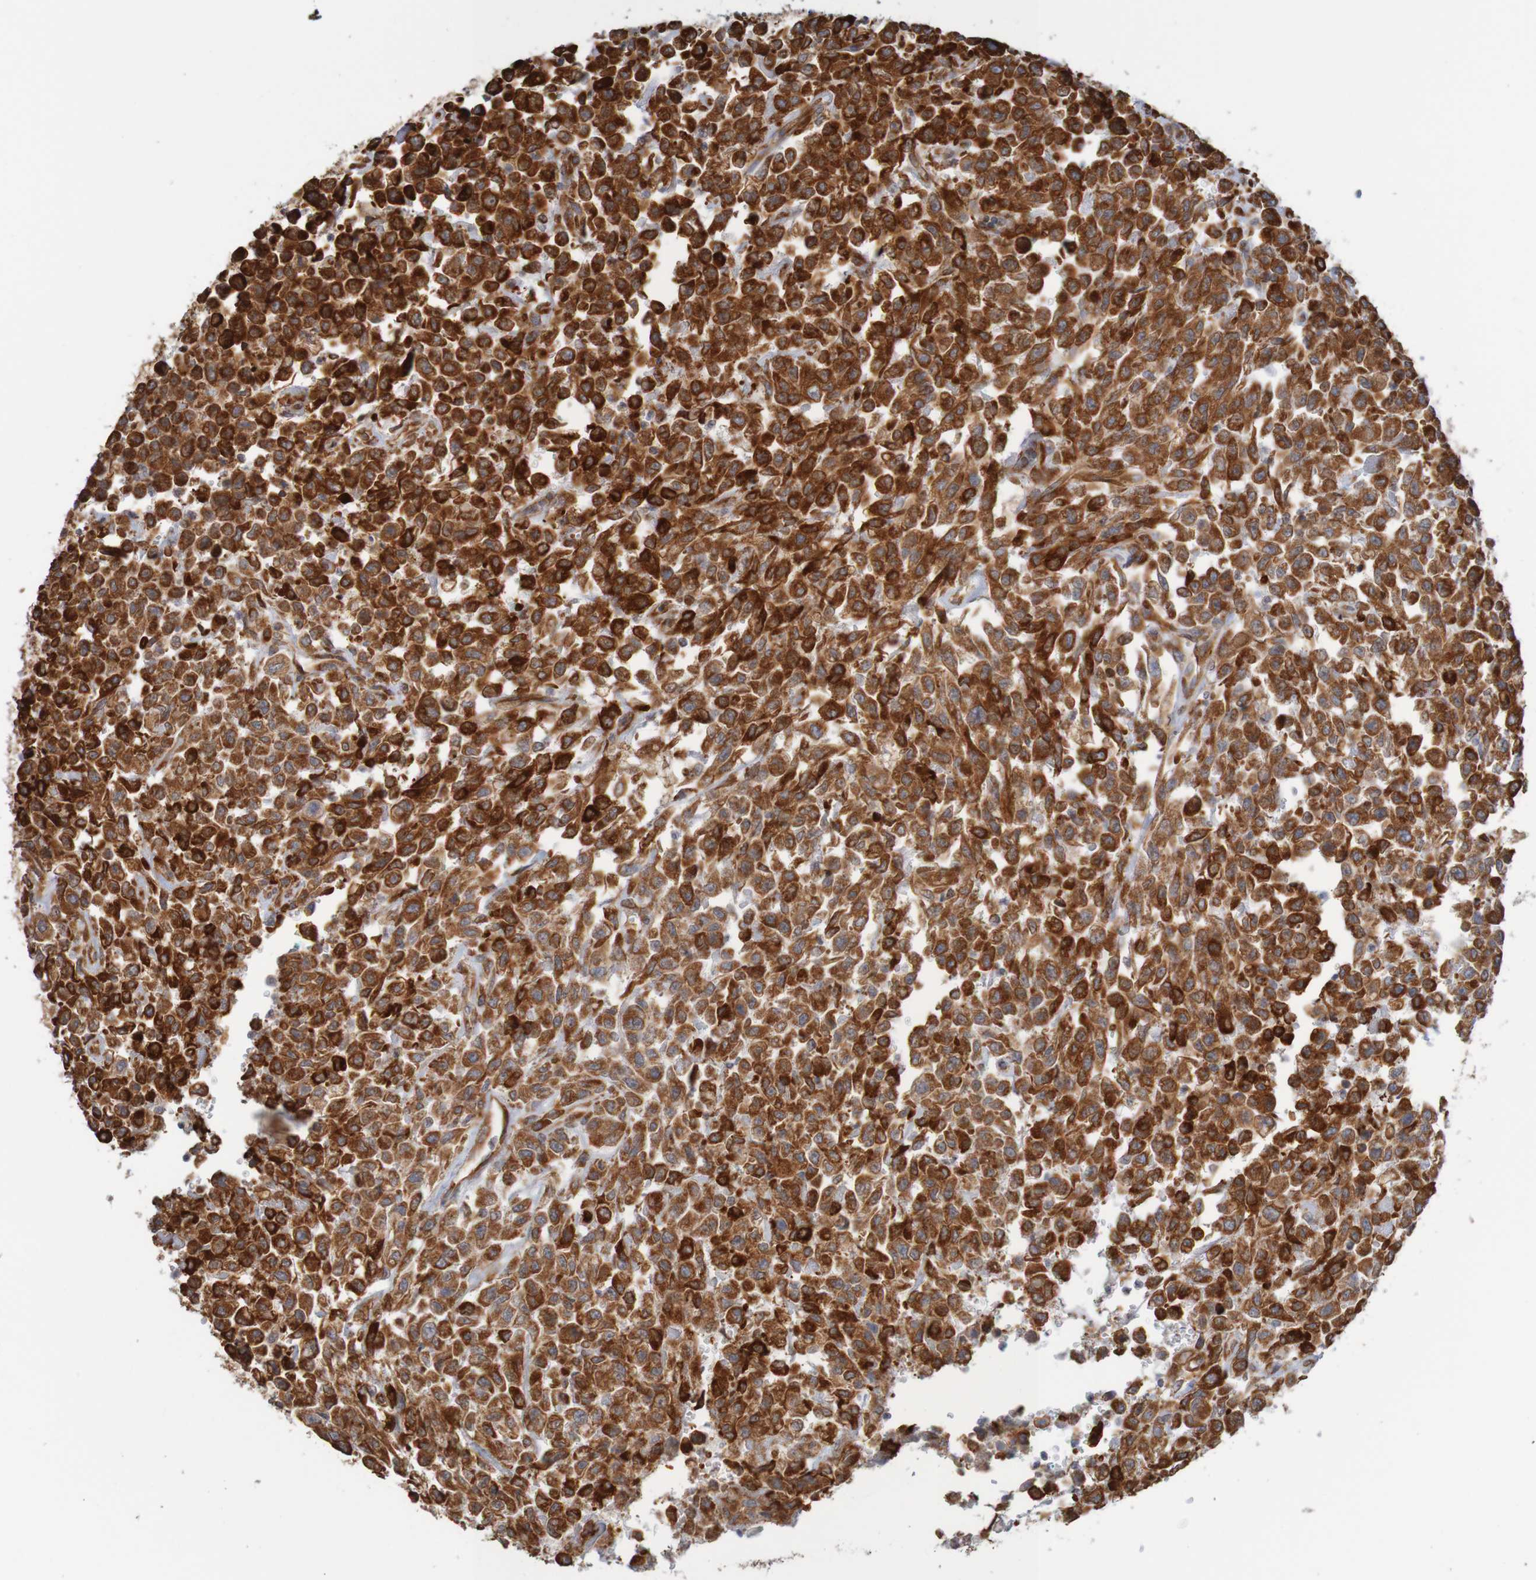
{"staining": {"intensity": "strong", "quantity": "25%-75%", "location": "cytoplasmic/membranous"}, "tissue": "urothelial cancer", "cell_type": "Tumor cells", "image_type": "cancer", "snomed": [{"axis": "morphology", "description": "Urothelial carcinoma, High grade"}, {"axis": "topography", "description": "Urinary bladder"}], "caption": "Human urothelial carcinoma (high-grade) stained with a brown dye demonstrates strong cytoplasmic/membranous positive positivity in about 25%-75% of tumor cells.", "gene": "PDIA3", "patient": {"sex": "male", "age": 46}}